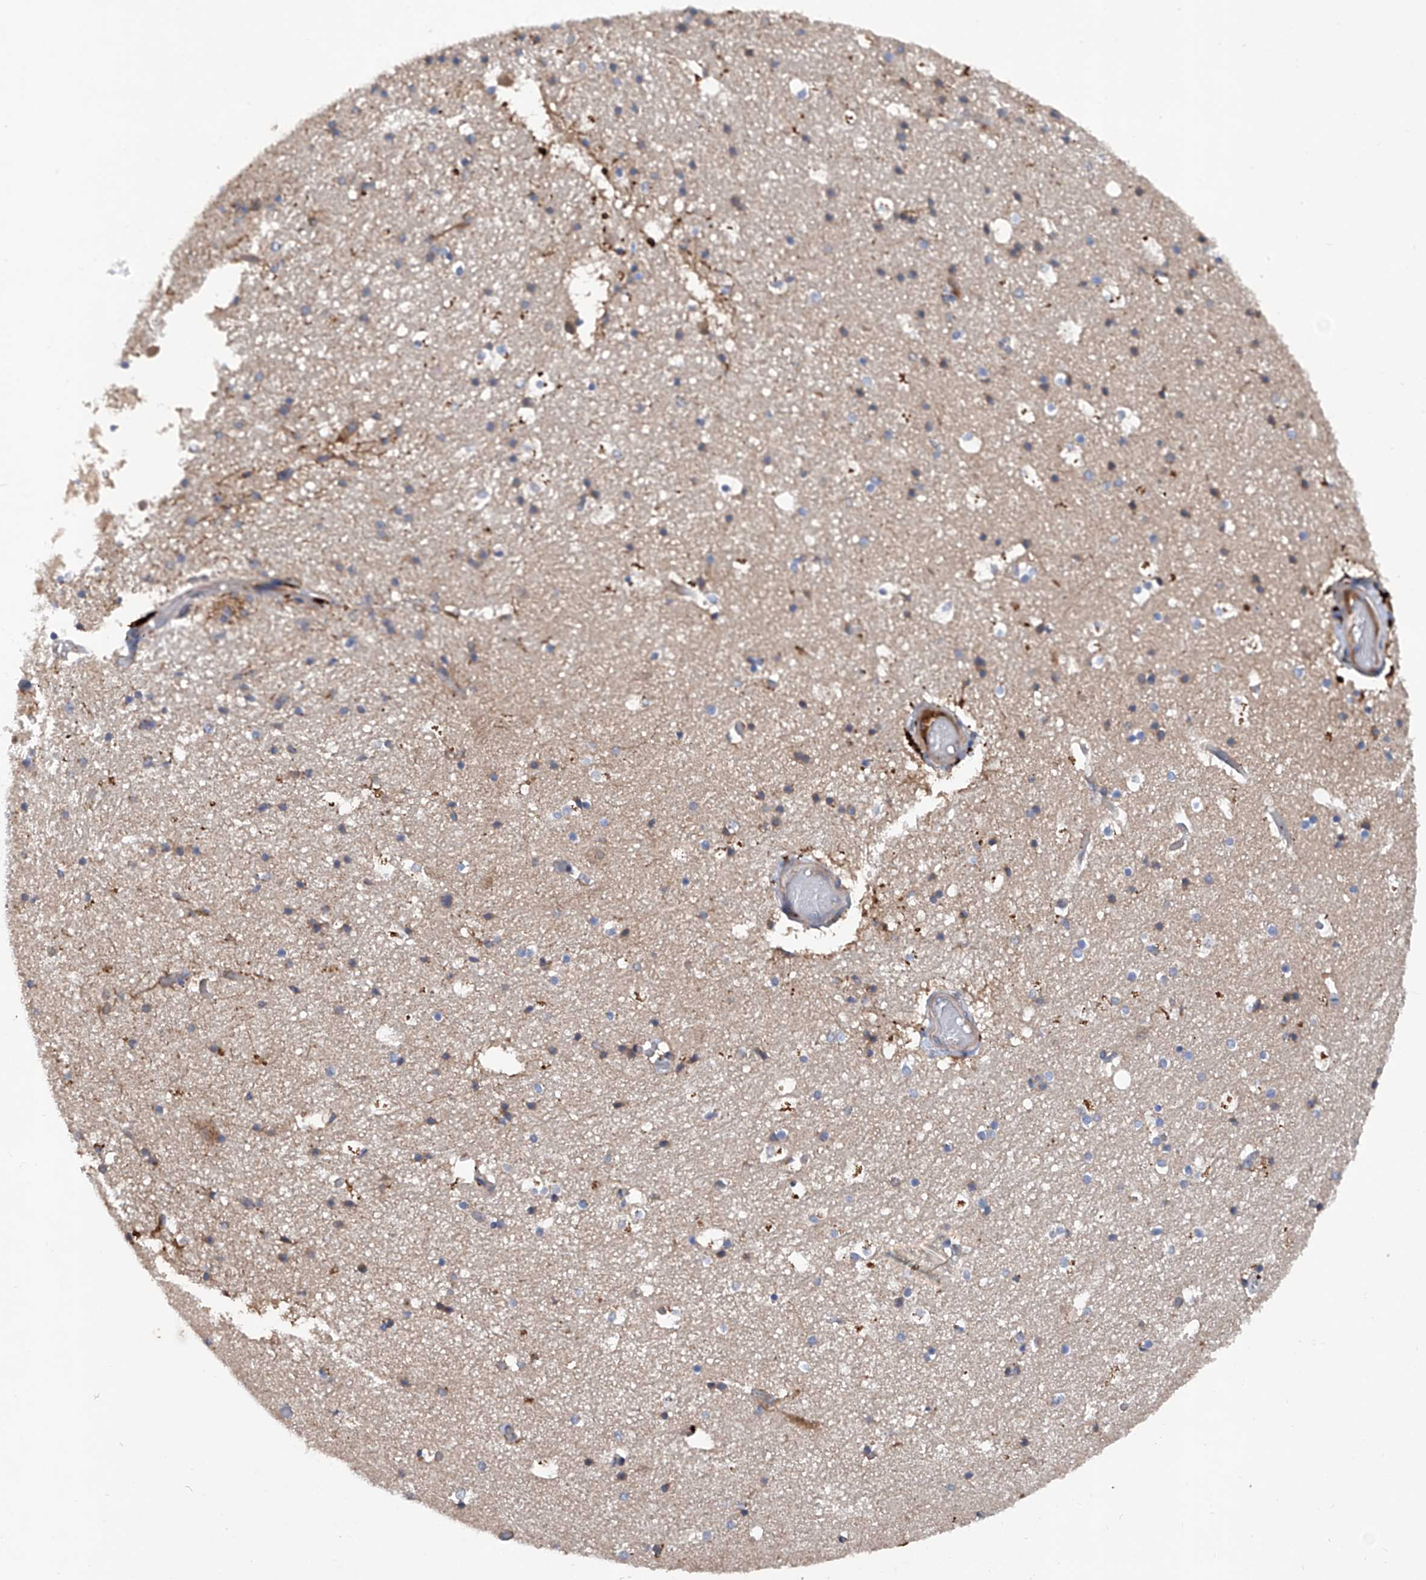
{"staining": {"intensity": "moderate", "quantity": "<25%", "location": "cytoplasmic/membranous"}, "tissue": "hippocampus", "cell_type": "Glial cells", "image_type": "normal", "snomed": [{"axis": "morphology", "description": "Normal tissue, NOS"}, {"axis": "topography", "description": "Hippocampus"}], "caption": "Moderate cytoplasmic/membranous expression is present in approximately <25% of glial cells in unremarkable hippocampus. Nuclei are stained in blue.", "gene": "ASCC3", "patient": {"sex": "female", "age": 52}}